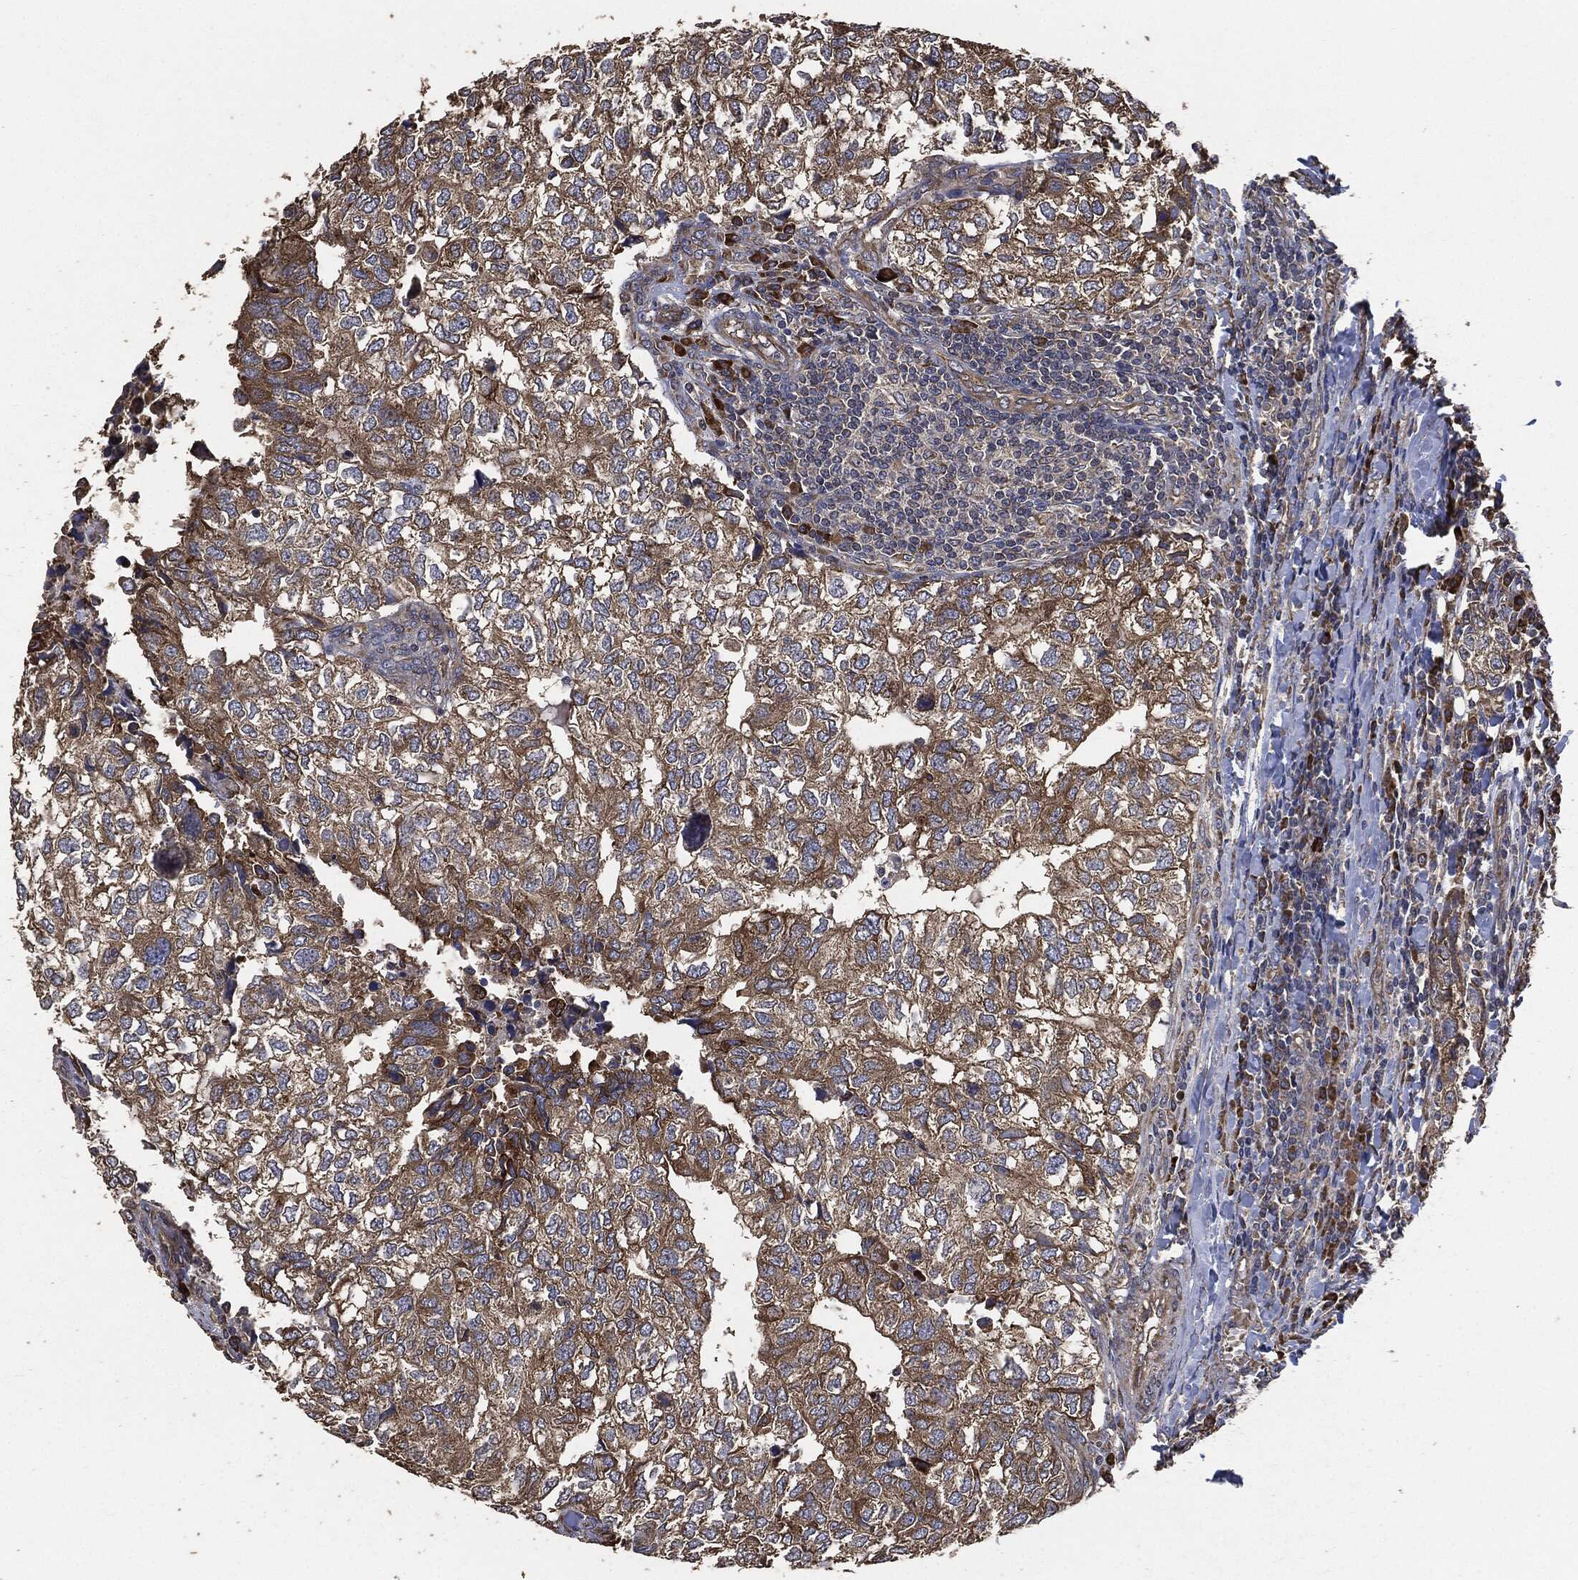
{"staining": {"intensity": "strong", "quantity": "25%-75%", "location": "cytoplasmic/membranous"}, "tissue": "breast cancer", "cell_type": "Tumor cells", "image_type": "cancer", "snomed": [{"axis": "morphology", "description": "Duct carcinoma"}, {"axis": "topography", "description": "Breast"}], "caption": "Protein staining of intraductal carcinoma (breast) tissue shows strong cytoplasmic/membranous expression in approximately 25%-75% of tumor cells.", "gene": "STK3", "patient": {"sex": "female", "age": 30}}